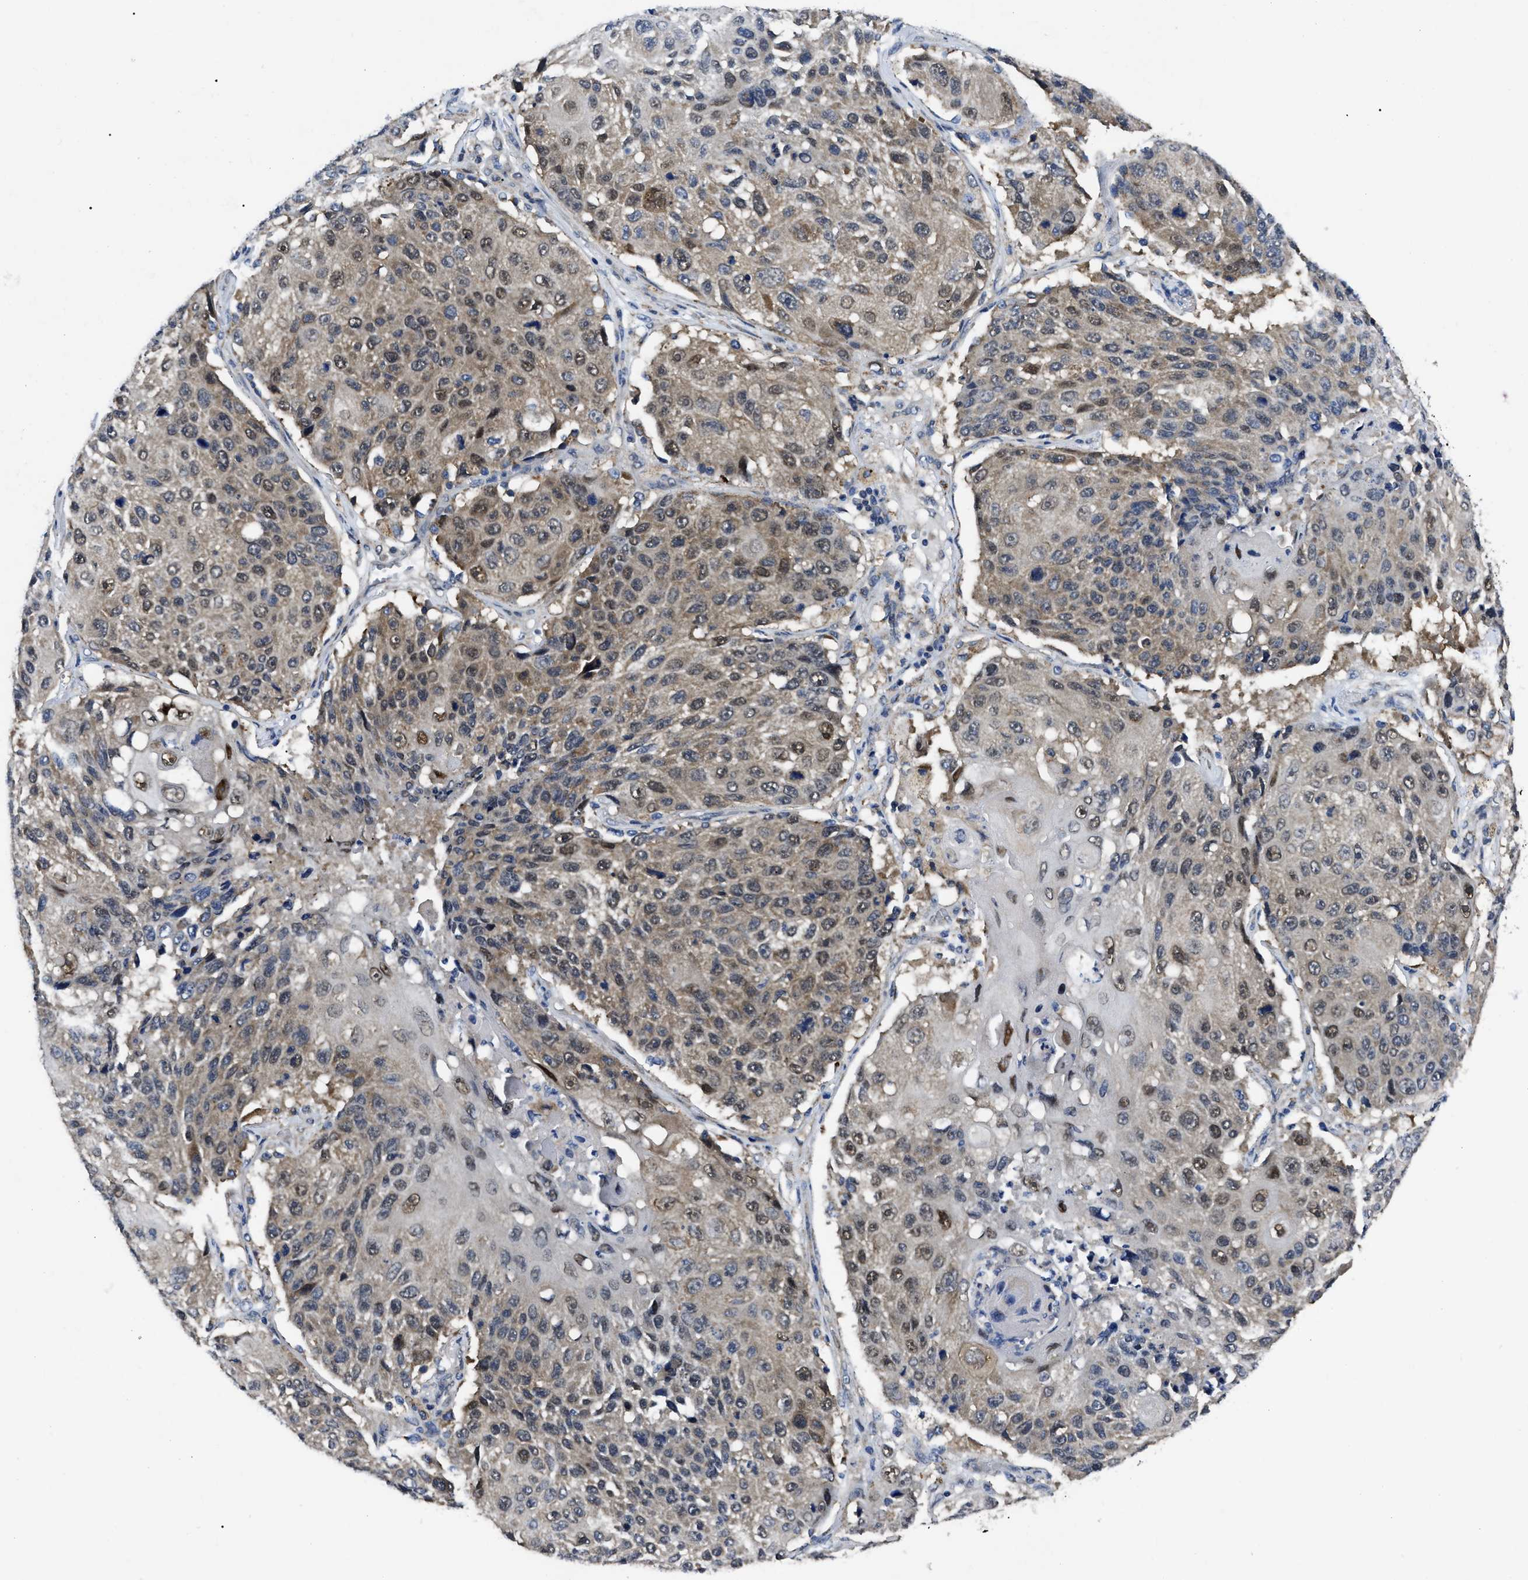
{"staining": {"intensity": "weak", "quantity": ">75%", "location": "cytoplasmic/membranous"}, "tissue": "lung cancer", "cell_type": "Tumor cells", "image_type": "cancer", "snomed": [{"axis": "morphology", "description": "Squamous cell carcinoma, NOS"}, {"axis": "topography", "description": "Lung"}], "caption": "Weak cytoplasmic/membranous expression for a protein is seen in approximately >75% of tumor cells of lung squamous cell carcinoma using immunohistochemistry.", "gene": "GET4", "patient": {"sex": "male", "age": 61}}